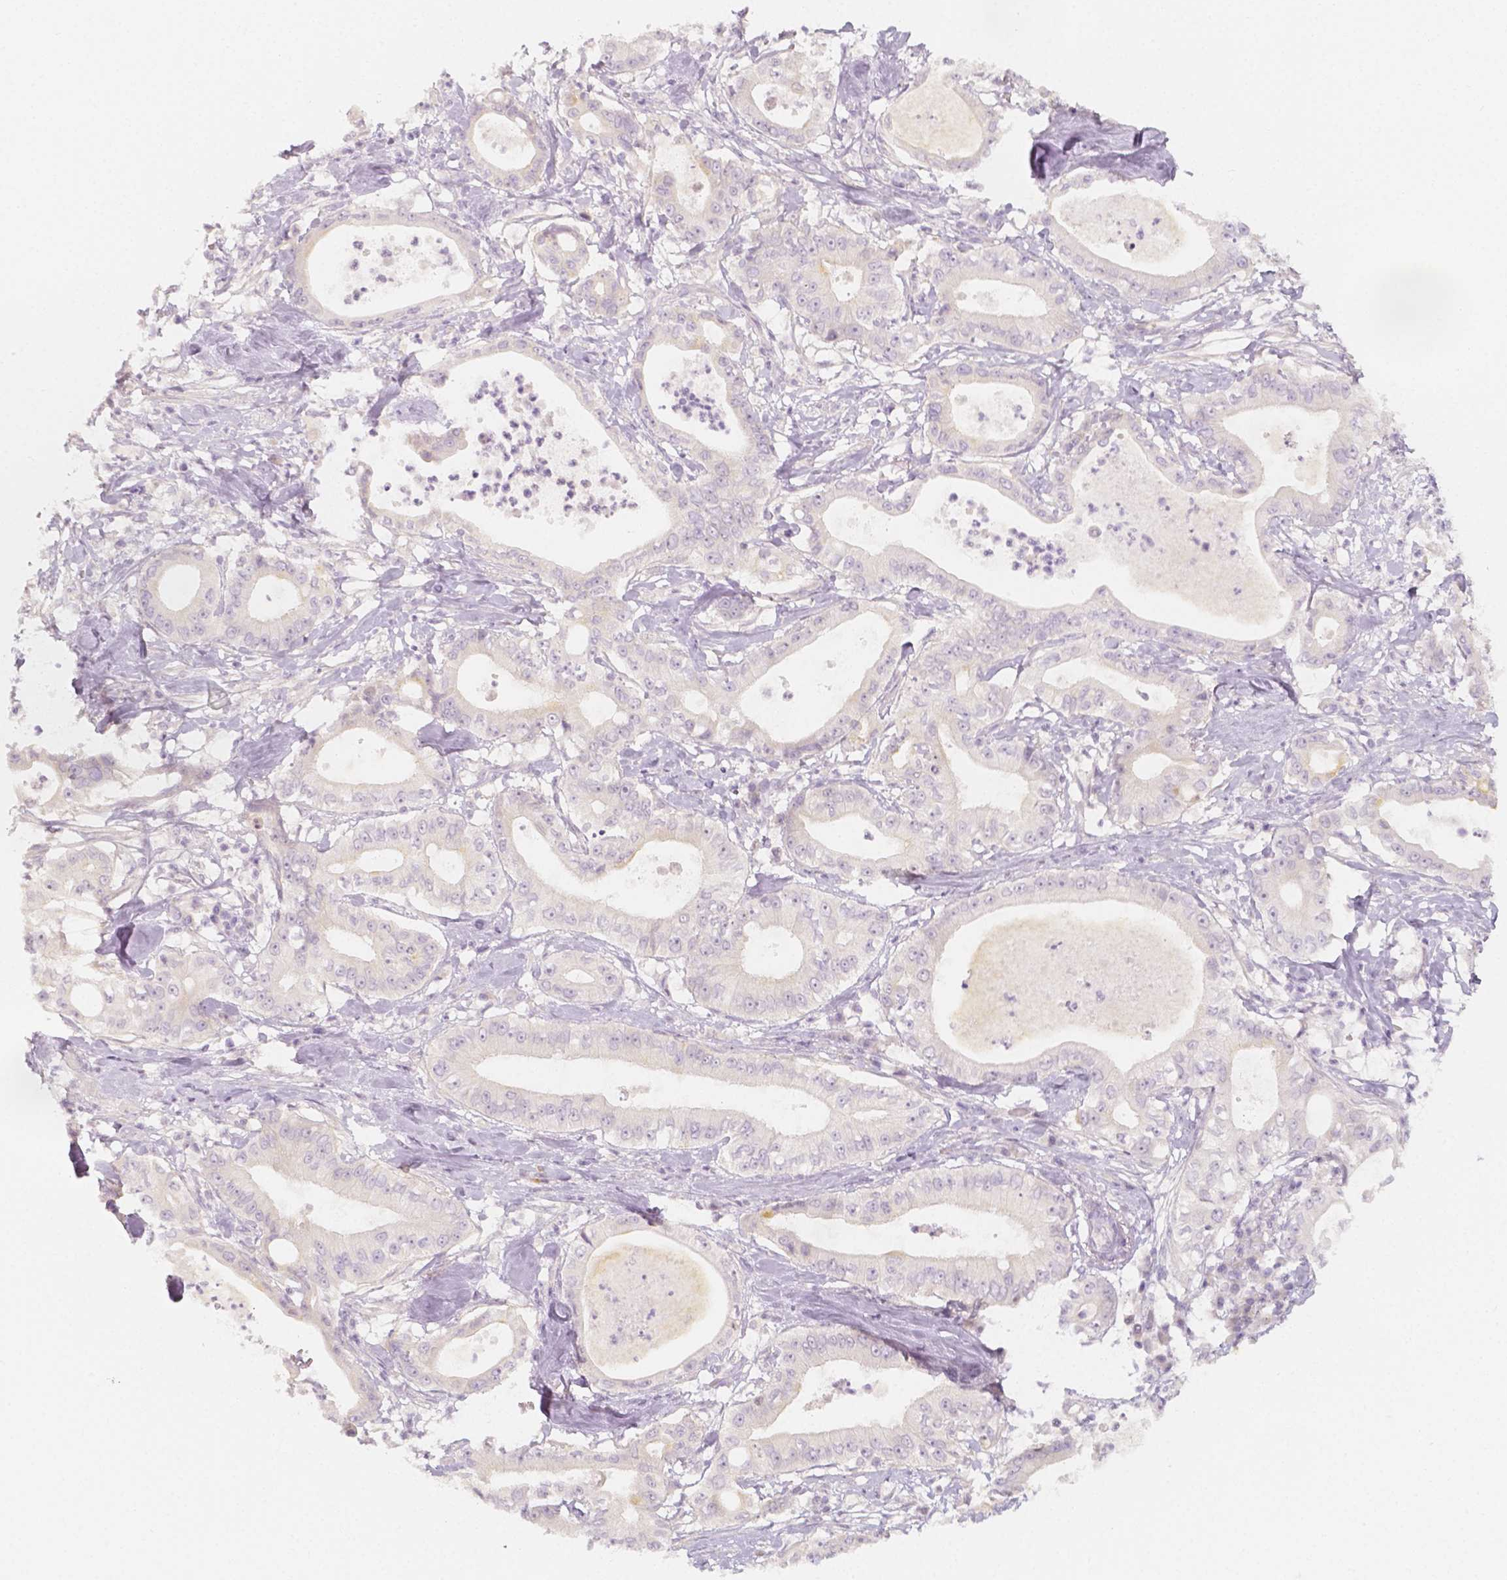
{"staining": {"intensity": "negative", "quantity": "none", "location": "none"}, "tissue": "pancreatic cancer", "cell_type": "Tumor cells", "image_type": "cancer", "snomed": [{"axis": "morphology", "description": "Adenocarcinoma, NOS"}, {"axis": "topography", "description": "Pancreas"}], "caption": "Immunohistochemistry photomicrograph of pancreatic adenocarcinoma stained for a protein (brown), which exhibits no expression in tumor cells.", "gene": "BATF", "patient": {"sex": "male", "age": 71}}